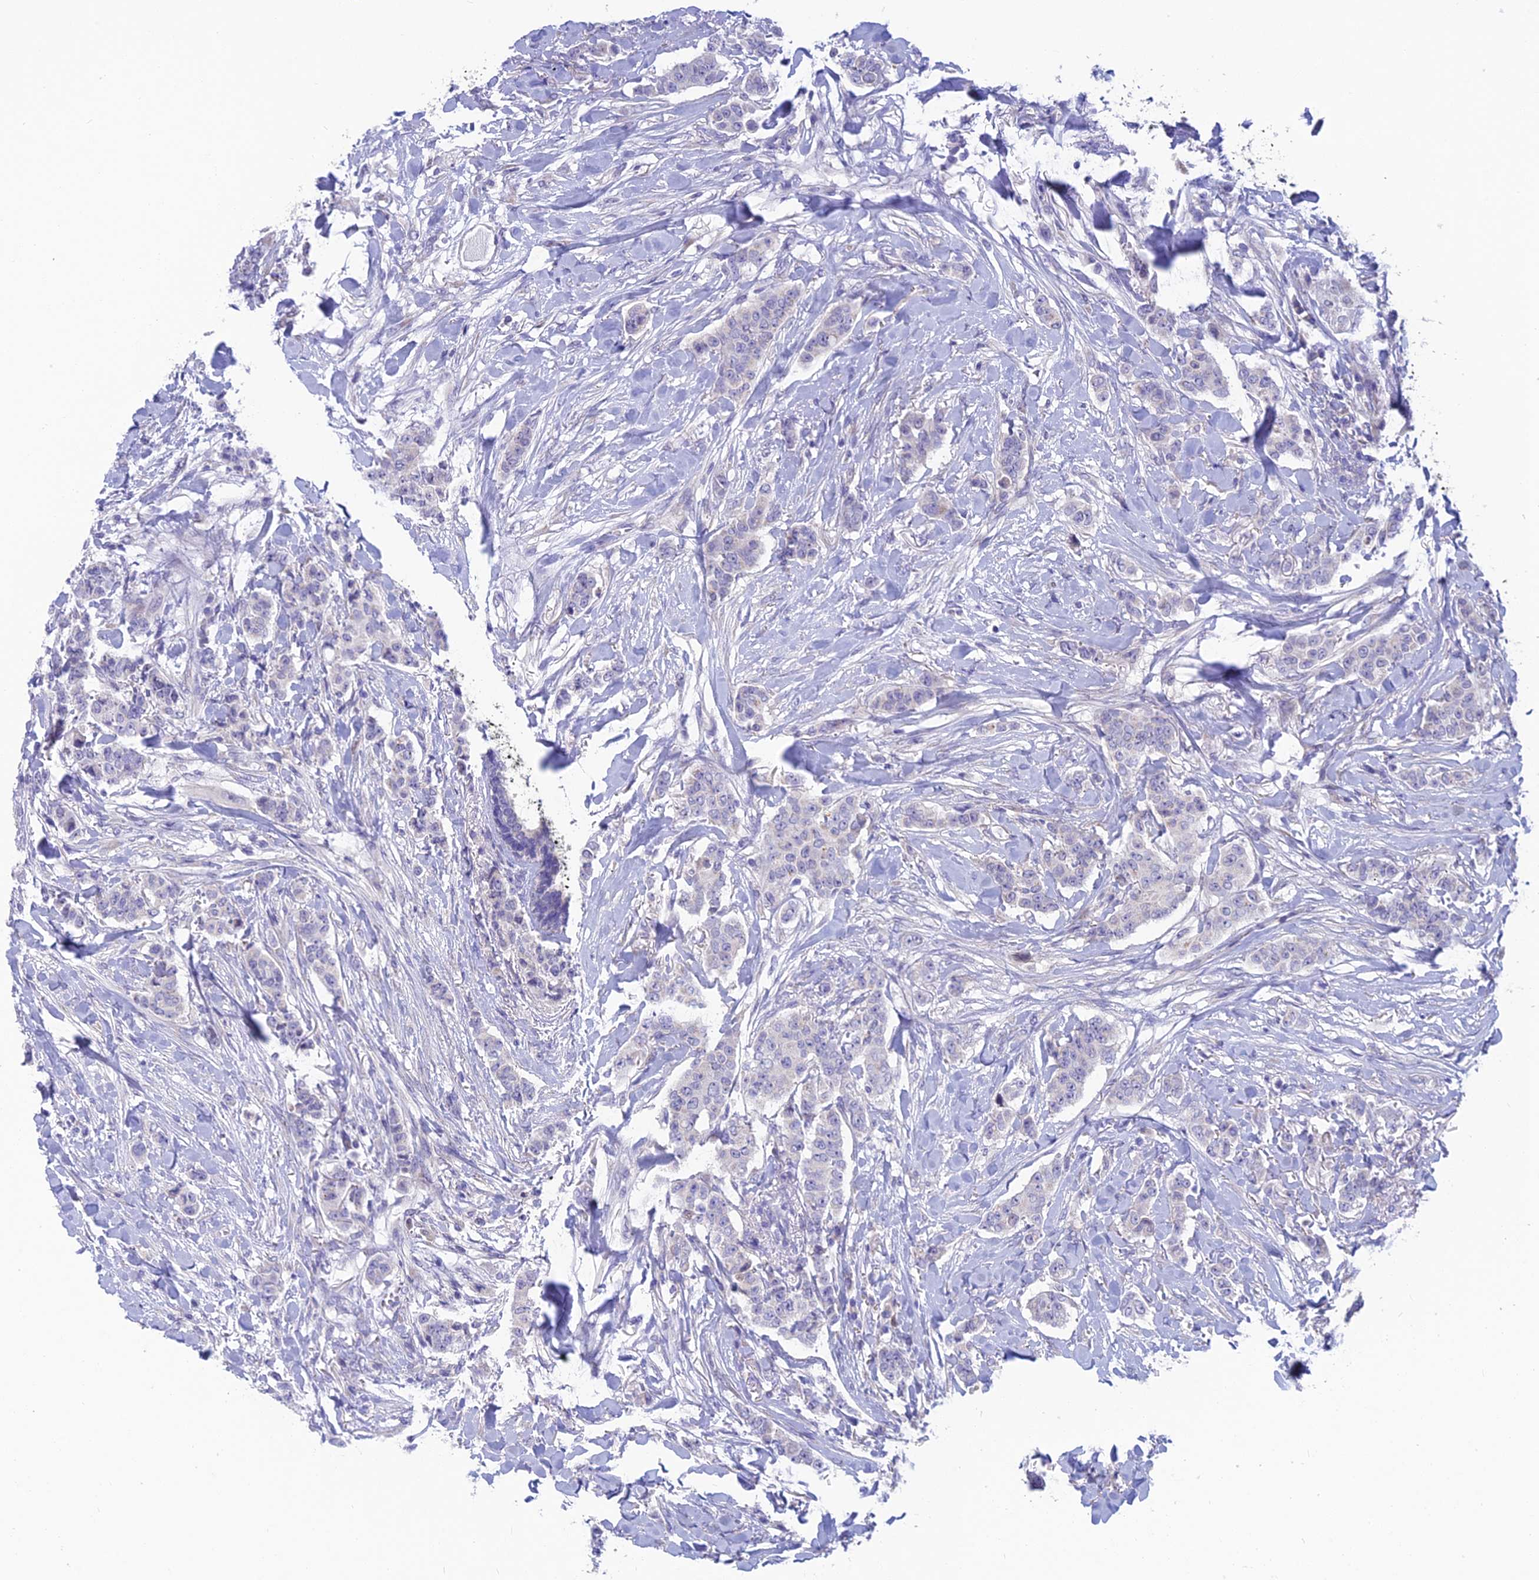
{"staining": {"intensity": "negative", "quantity": "none", "location": "none"}, "tissue": "breast cancer", "cell_type": "Tumor cells", "image_type": "cancer", "snomed": [{"axis": "morphology", "description": "Duct carcinoma"}, {"axis": "topography", "description": "Breast"}], "caption": "Immunohistochemistry (IHC) photomicrograph of neoplastic tissue: breast intraductal carcinoma stained with DAB (3,3'-diaminobenzidine) displays no significant protein positivity in tumor cells.", "gene": "XPO7", "patient": {"sex": "female", "age": 40}}